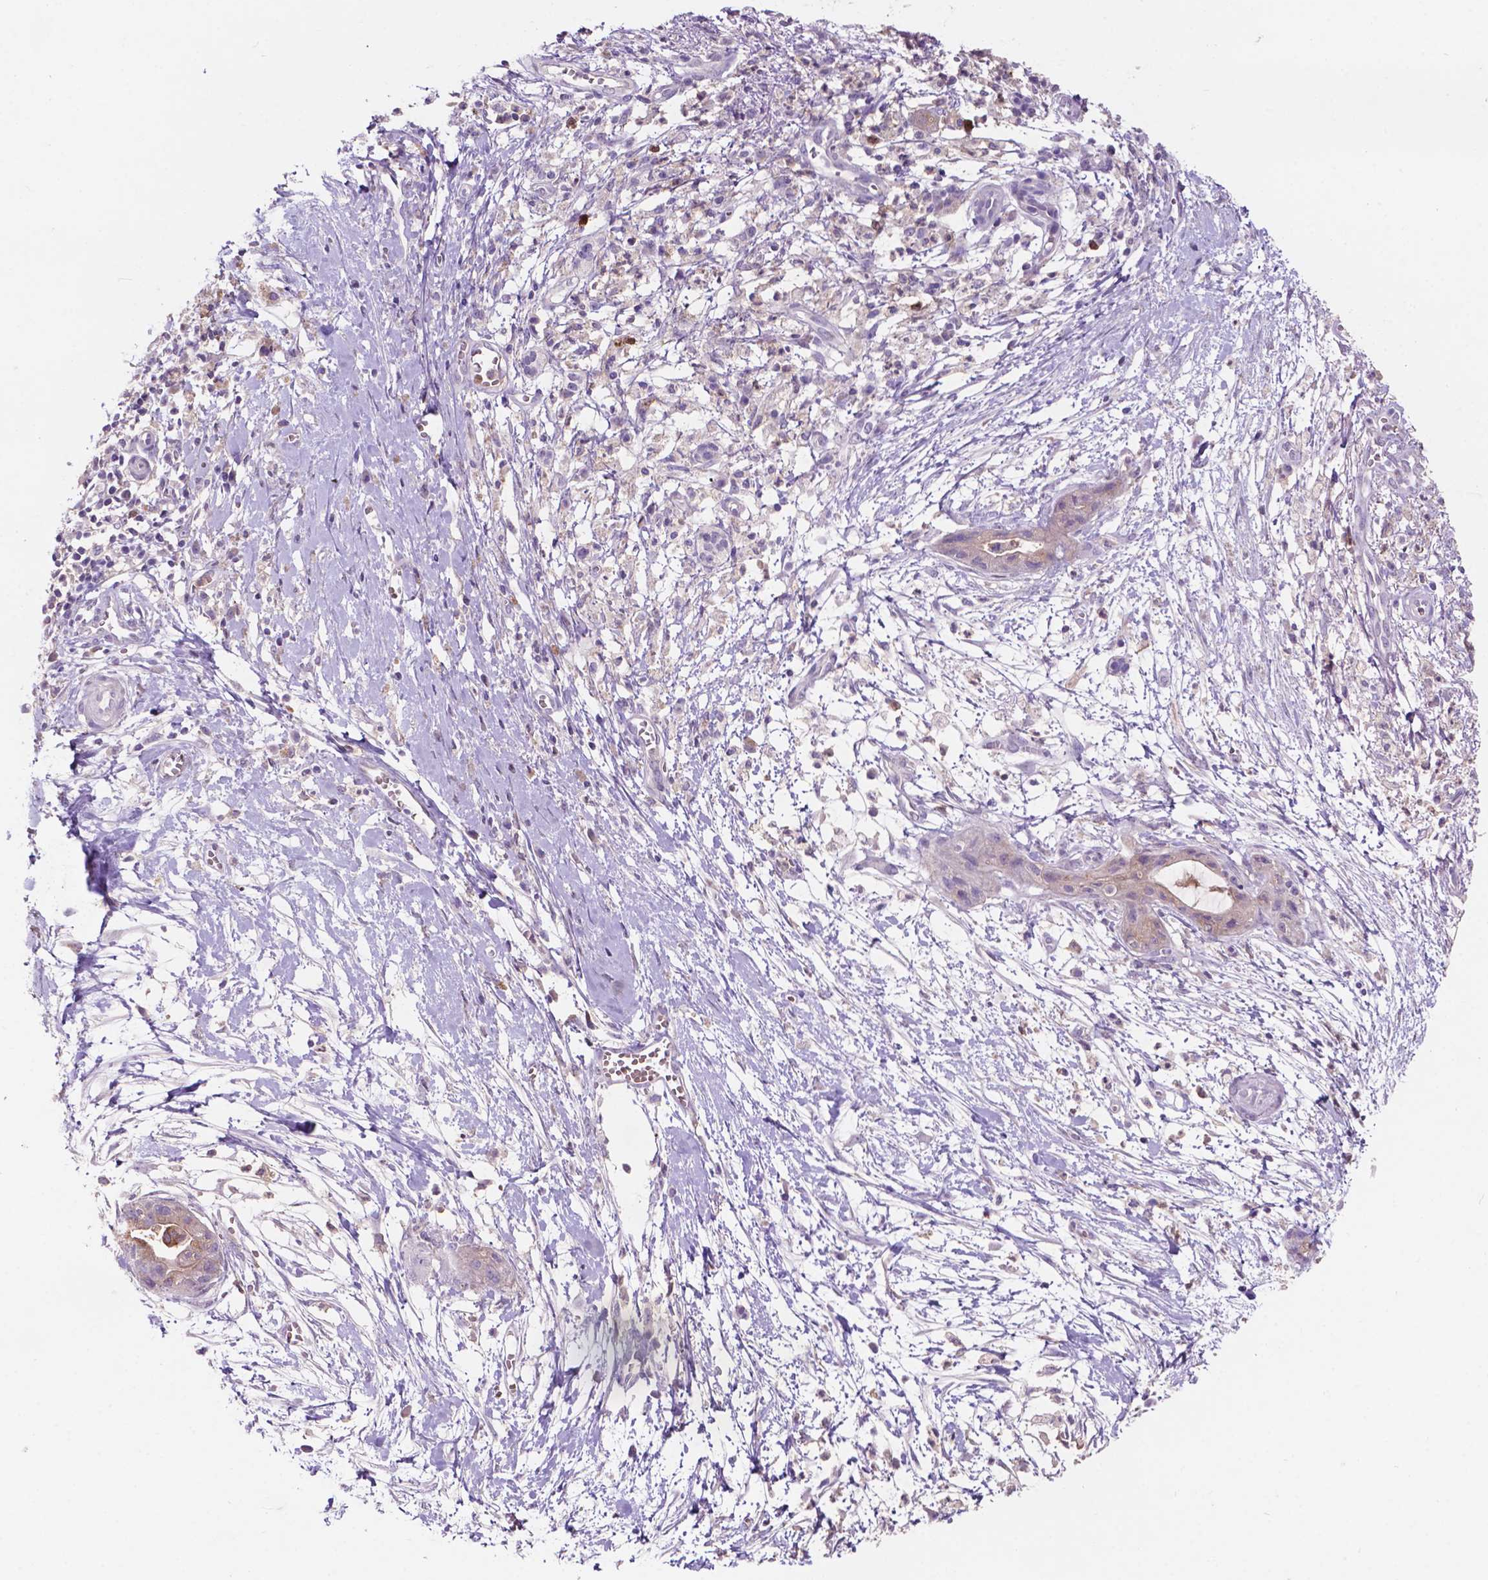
{"staining": {"intensity": "negative", "quantity": "none", "location": "none"}, "tissue": "pancreatic cancer", "cell_type": "Tumor cells", "image_type": "cancer", "snomed": [{"axis": "morphology", "description": "Normal tissue, NOS"}, {"axis": "morphology", "description": "Adenocarcinoma, NOS"}, {"axis": "topography", "description": "Lymph node"}, {"axis": "topography", "description": "Pancreas"}], "caption": "Immunohistochemistry of human adenocarcinoma (pancreatic) exhibits no positivity in tumor cells. (DAB (3,3'-diaminobenzidine) immunohistochemistry (IHC) visualized using brightfield microscopy, high magnification).", "gene": "PLSCR1", "patient": {"sex": "female", "age": 58}}